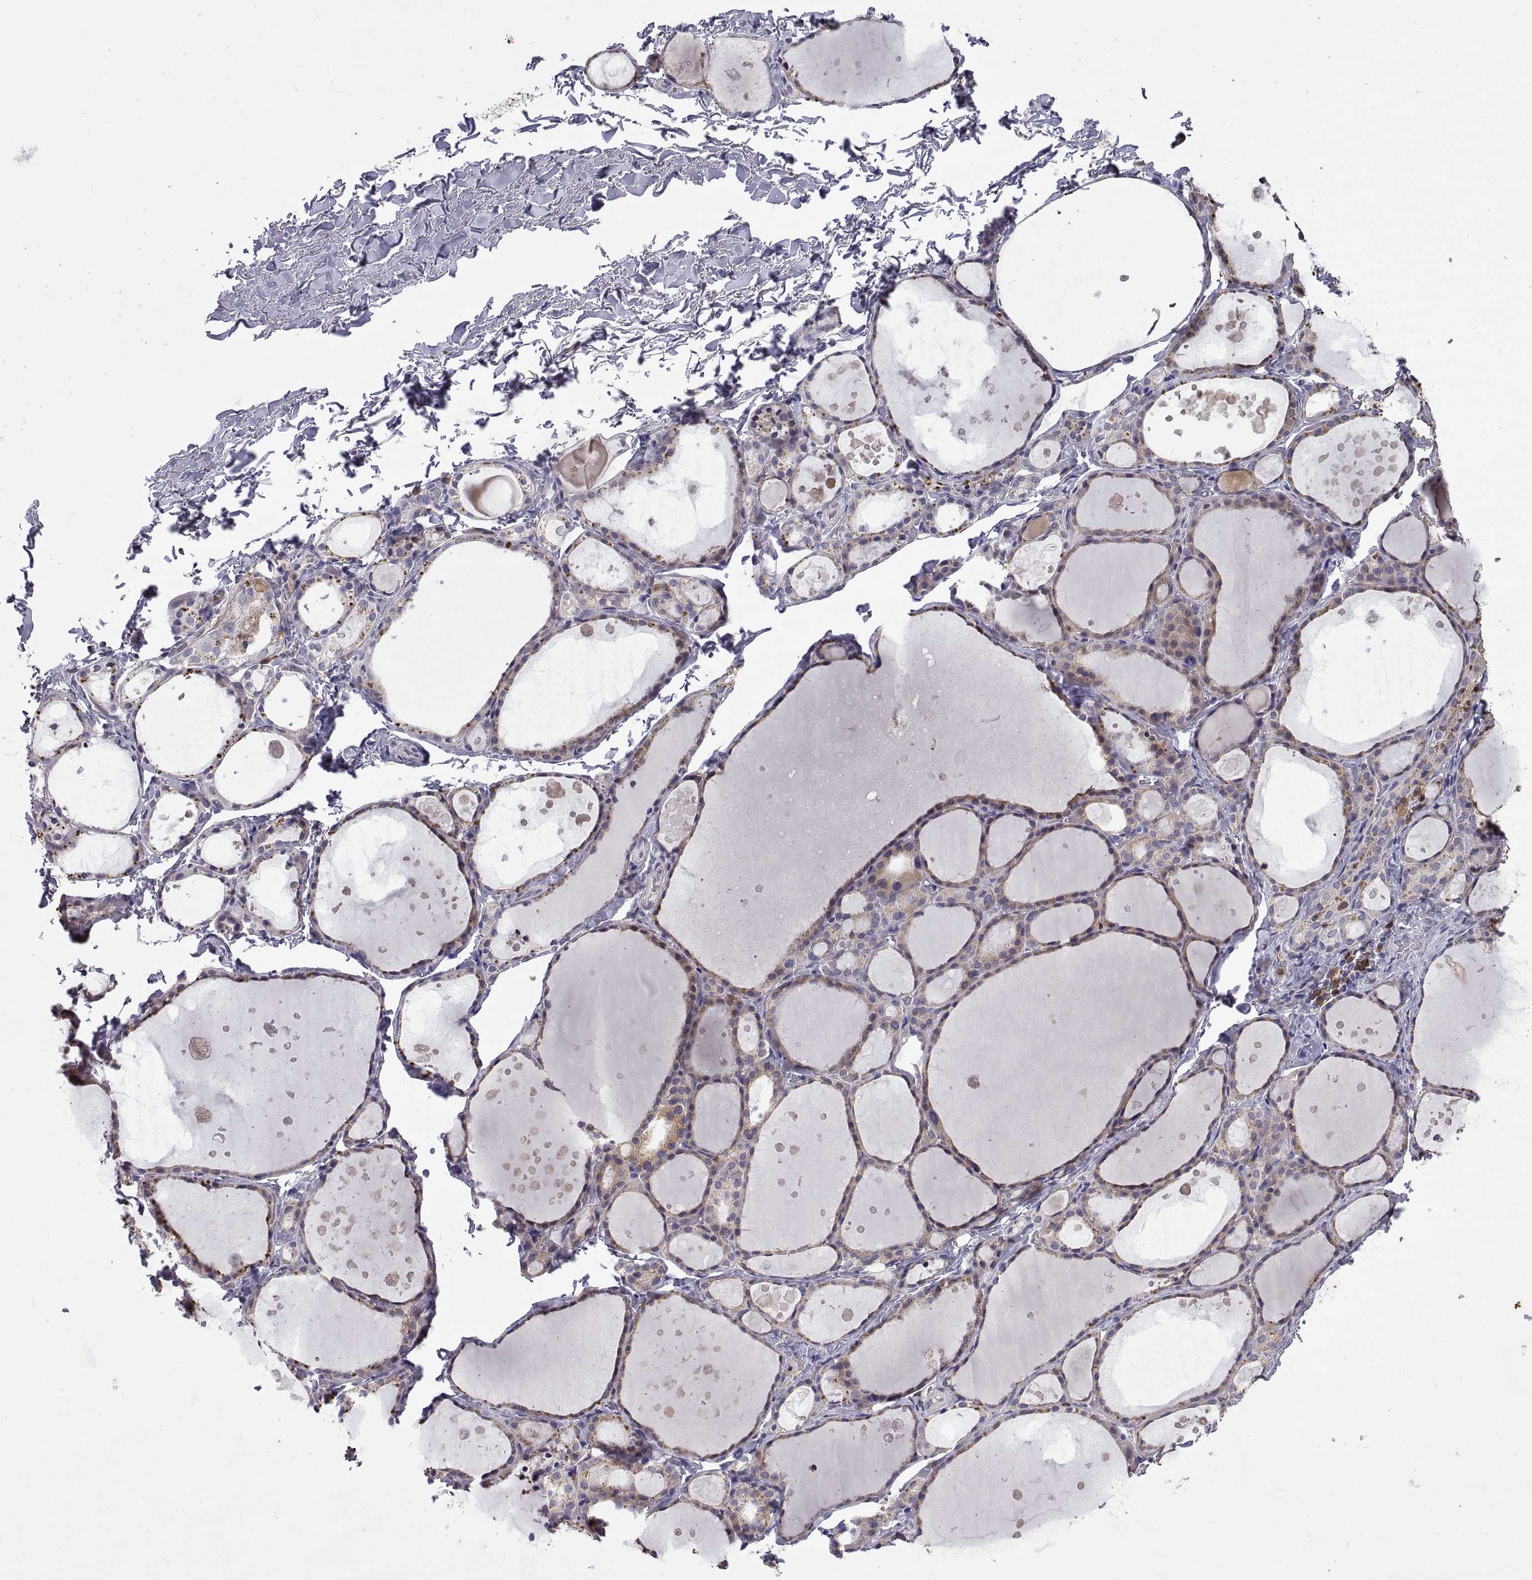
{"staining": {"intensity": "negative", "quantity": "none", "location": "none"}, "tissue": "thyroid gland", "cell_type": "Glandular cells", "image_type": "normal", "snomed": [{"axis": "morphology", "description": "Normal tissue, NOS"}, {"axis": "topography", "description": "Thyroid gland"}], "caption": "Thyroid gland was stained to show a protein in brown. There is no significant staining in glandular cells. (DAB IHC visualized using brightfield microscopy, high magnification).", "gene": "DOK3", "patient": {"sex": "male", "age": 68}}